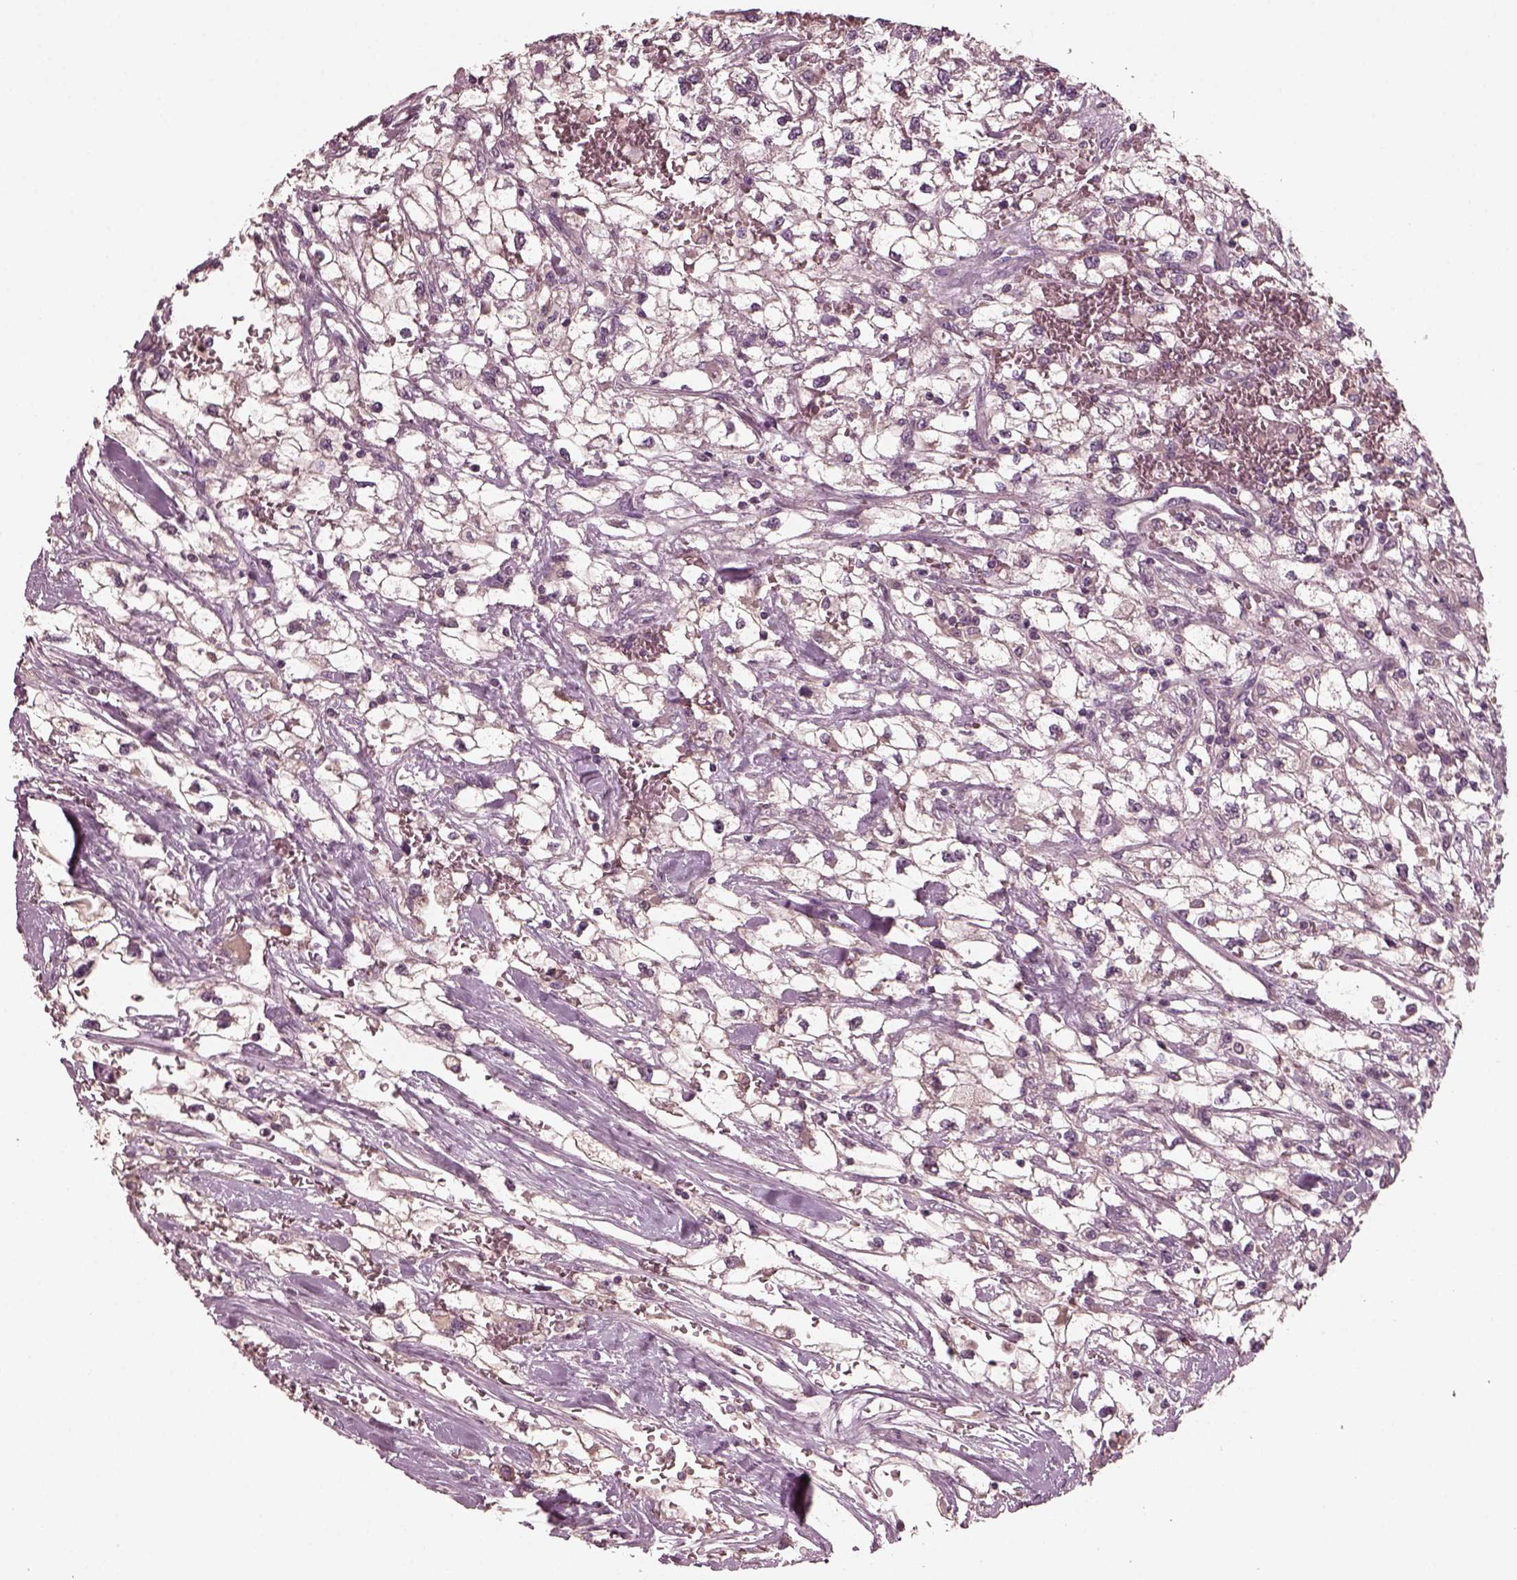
{"staining": {"intensity": "negative", "quantity": "none", "location": "none"}, "tissue": "renal cancer", "cell_type": "Tumor cells", "image_type": "cancer", "snomed": [{"axis": "morphology", "description": "Adenocarcinoma, NOS"}, {"axis": "topography", "description": "Kidney"}], "caption": "IHC of human renal cancer (adenocarcinoma) displays no expression in tumor cells.", "gene": "PORCN", "patient": {"sex": "male", "age": 59}}